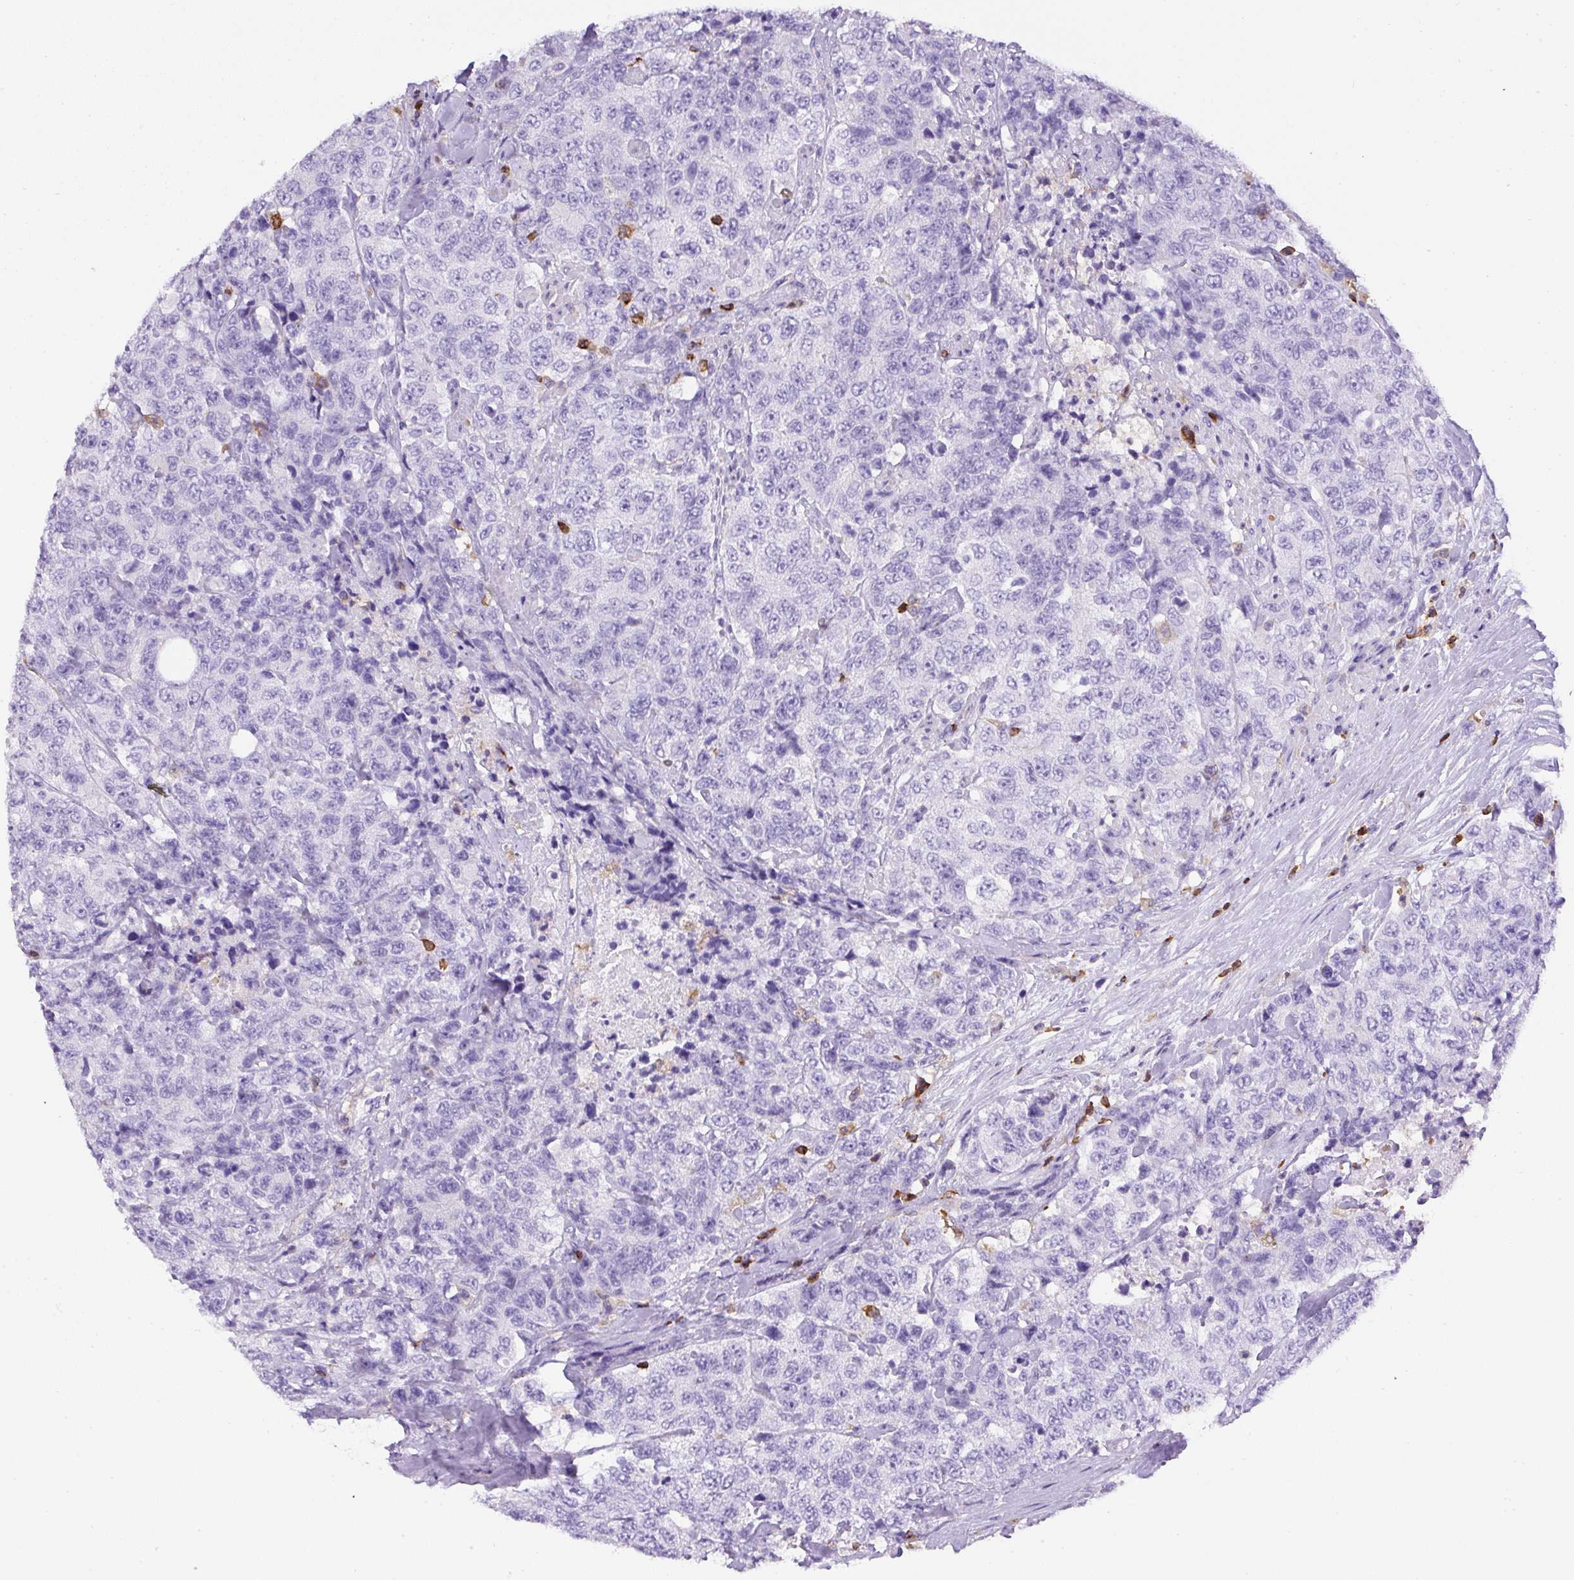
{"staining": {"intensity": "negative", "quantity": "none", "location": "none"}, "tissue": "urothelial cancer", "cell_type": "Tumor cells", "image_type": "cancer", "snomed": [{"axis": "morphology", "description": "Urothelial carcinoma, High grade"}, {"axis": "topography", "description": "Urinary bladder"}], "caption": "High-grade urothelial carcinoma stained for a protein using immunohistochemistry (IHC) reveals no expression tumor cells.", "gene": "FAM228B", "patient": {"sex": "female", "age": 78}}